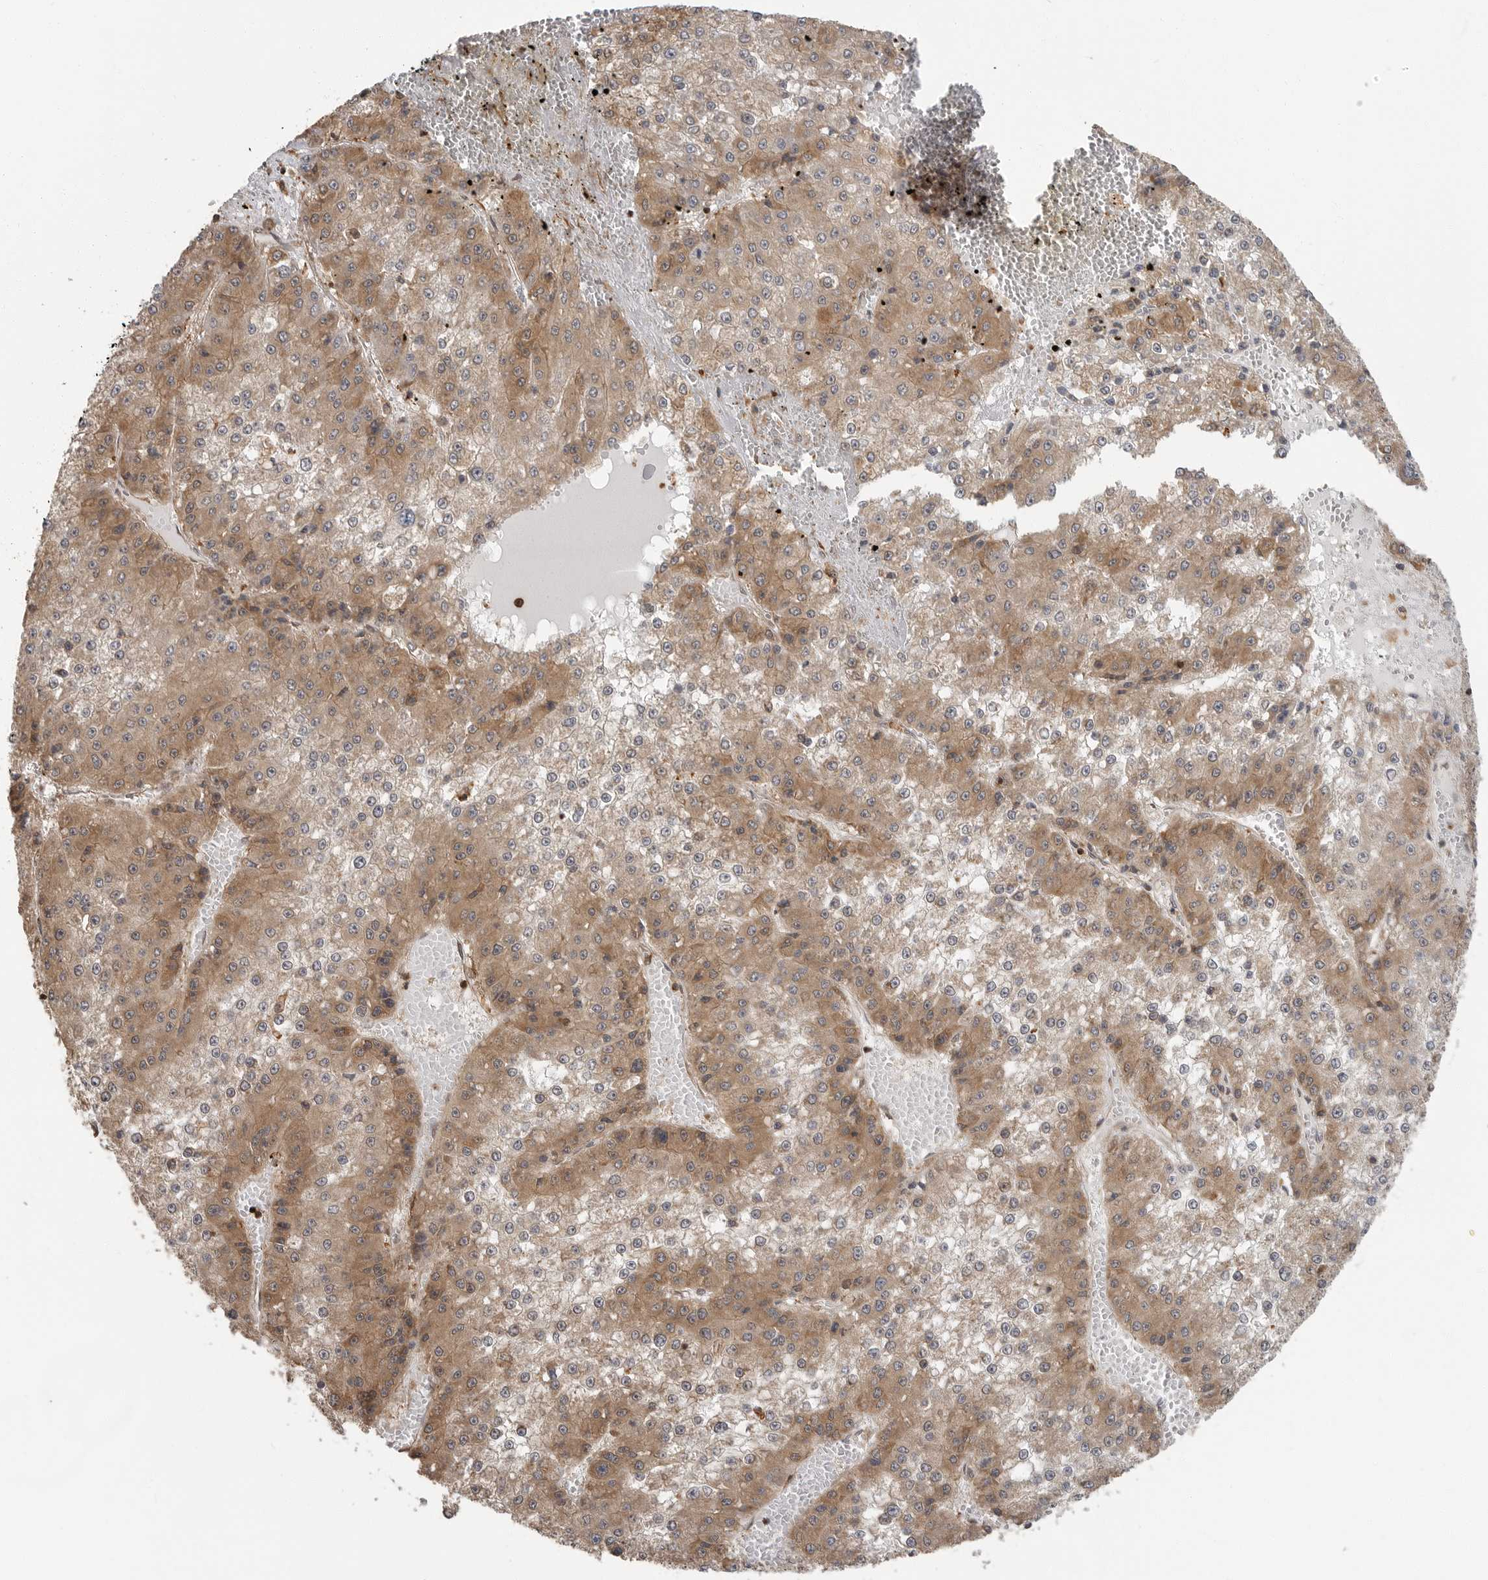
{"staining": {"intensity": "moderate", "quantity": ">75%", "location": "cytoplasmic/membranous"}, "tissue": "liver cancer", "cell_type": "Tumor cells", "image_type": "cancer", "snomed": [{"axis": "morphology", "description": "Carcinoma, Hepatocellular, NOS"}, {"axis": "topography", "description": "Liver"}], "caption": "The image exhibits staining of hepatocellular carcinoma (liver), revealing moderate cytoplasmic/membranous protein staining (brown color) within tumor cells.", "gene": "ERN1", "patient": {"sex": "female", "age": 73}}